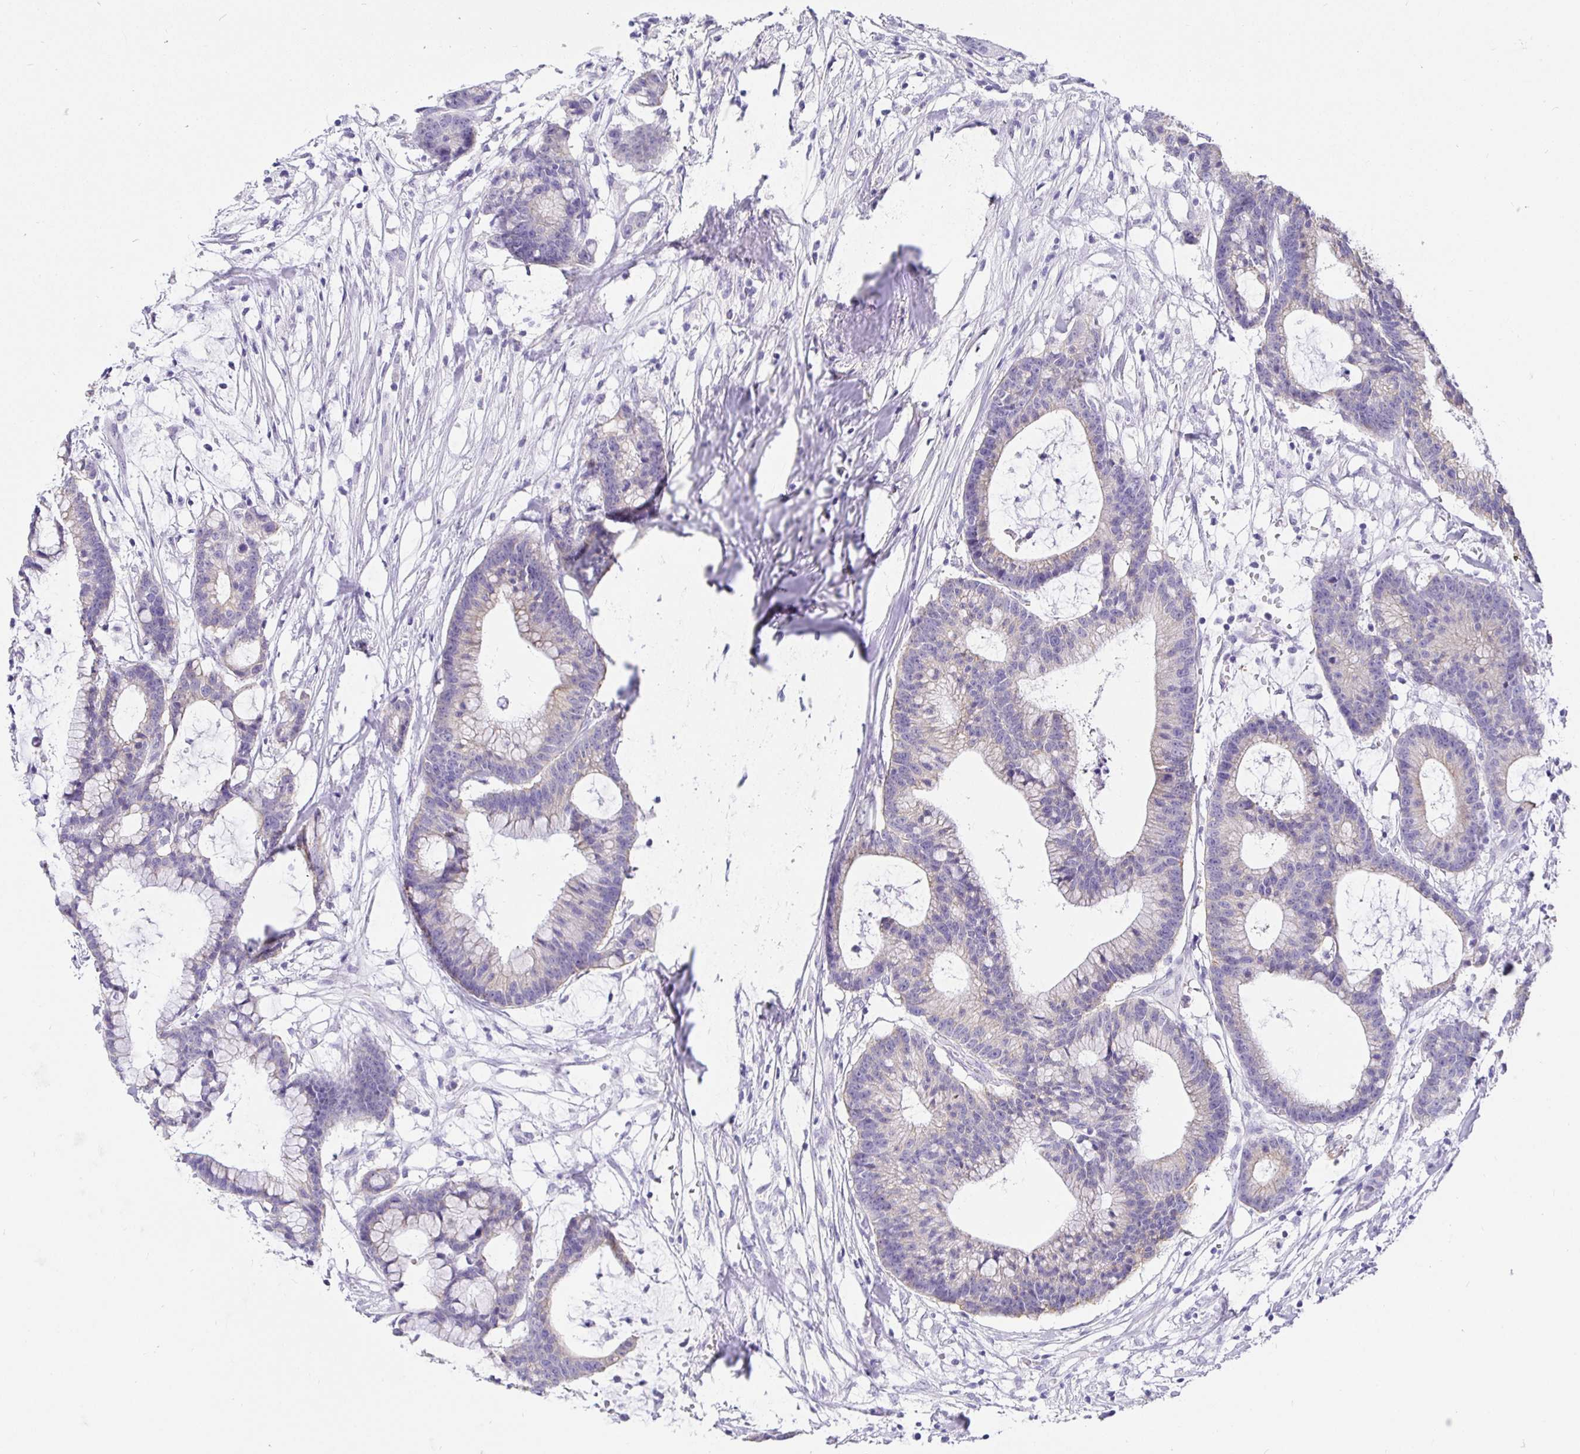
{"staining": {"intensity": "negative", "quantity": "none", "location": "none"}, "tissue": "colorectal cancer", "cell_type": "Tumor cells", "image_type": "cancer", "snomed": [{"axis": "morphology", "description": "Adenocarcinoma, NOS"}, {"axis": "topography", "description": "Colon"}], "caption": "High power microscopy micrograph of an immunohistochemistry histopathology image of colorectal cancer (adenocarcinoma), revealing no significant expression in tumor cells.", "gene": "EZHIP", "patient": {"sex": "female", "age": 78}}